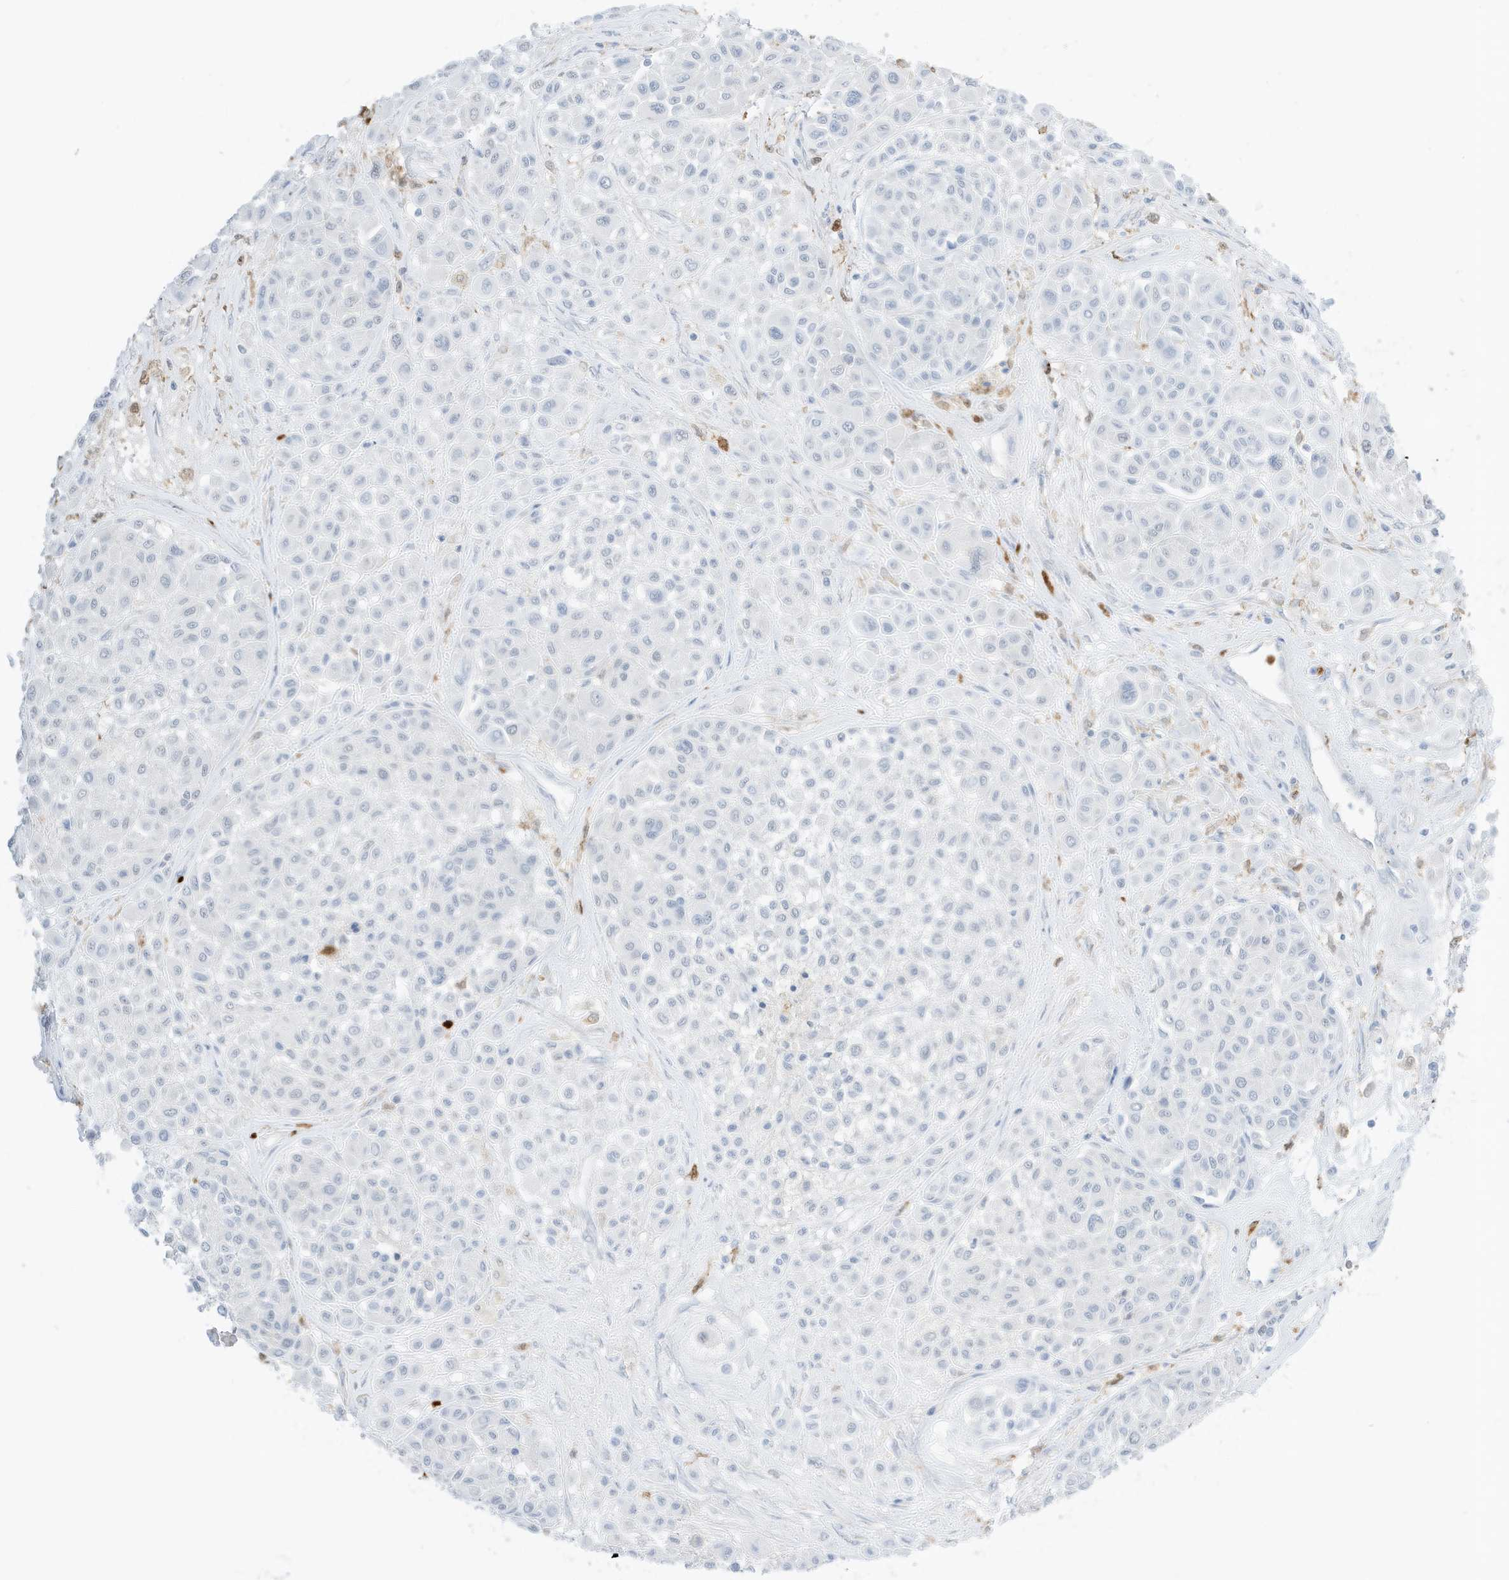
{"staining": {"intensity": "negative", "quantity": "none", "location": "none"}, "tissue": "melanoma", "cell_type": "Tumor cells", "image_type": "cancer", "snomed": [{"axis": "morphology", "description": "Malignant melanoma, Metastatic site"}, {"axis": "topography", "description": "Soft tissue"}], "caption": "This is an immunohistochemistry (IHC) photomicrograph of malignant melanoma (metastatic site). There is no staining in tumor cells.", "gene": "GCA", "patient": {"sex": "male", "age": 41}}